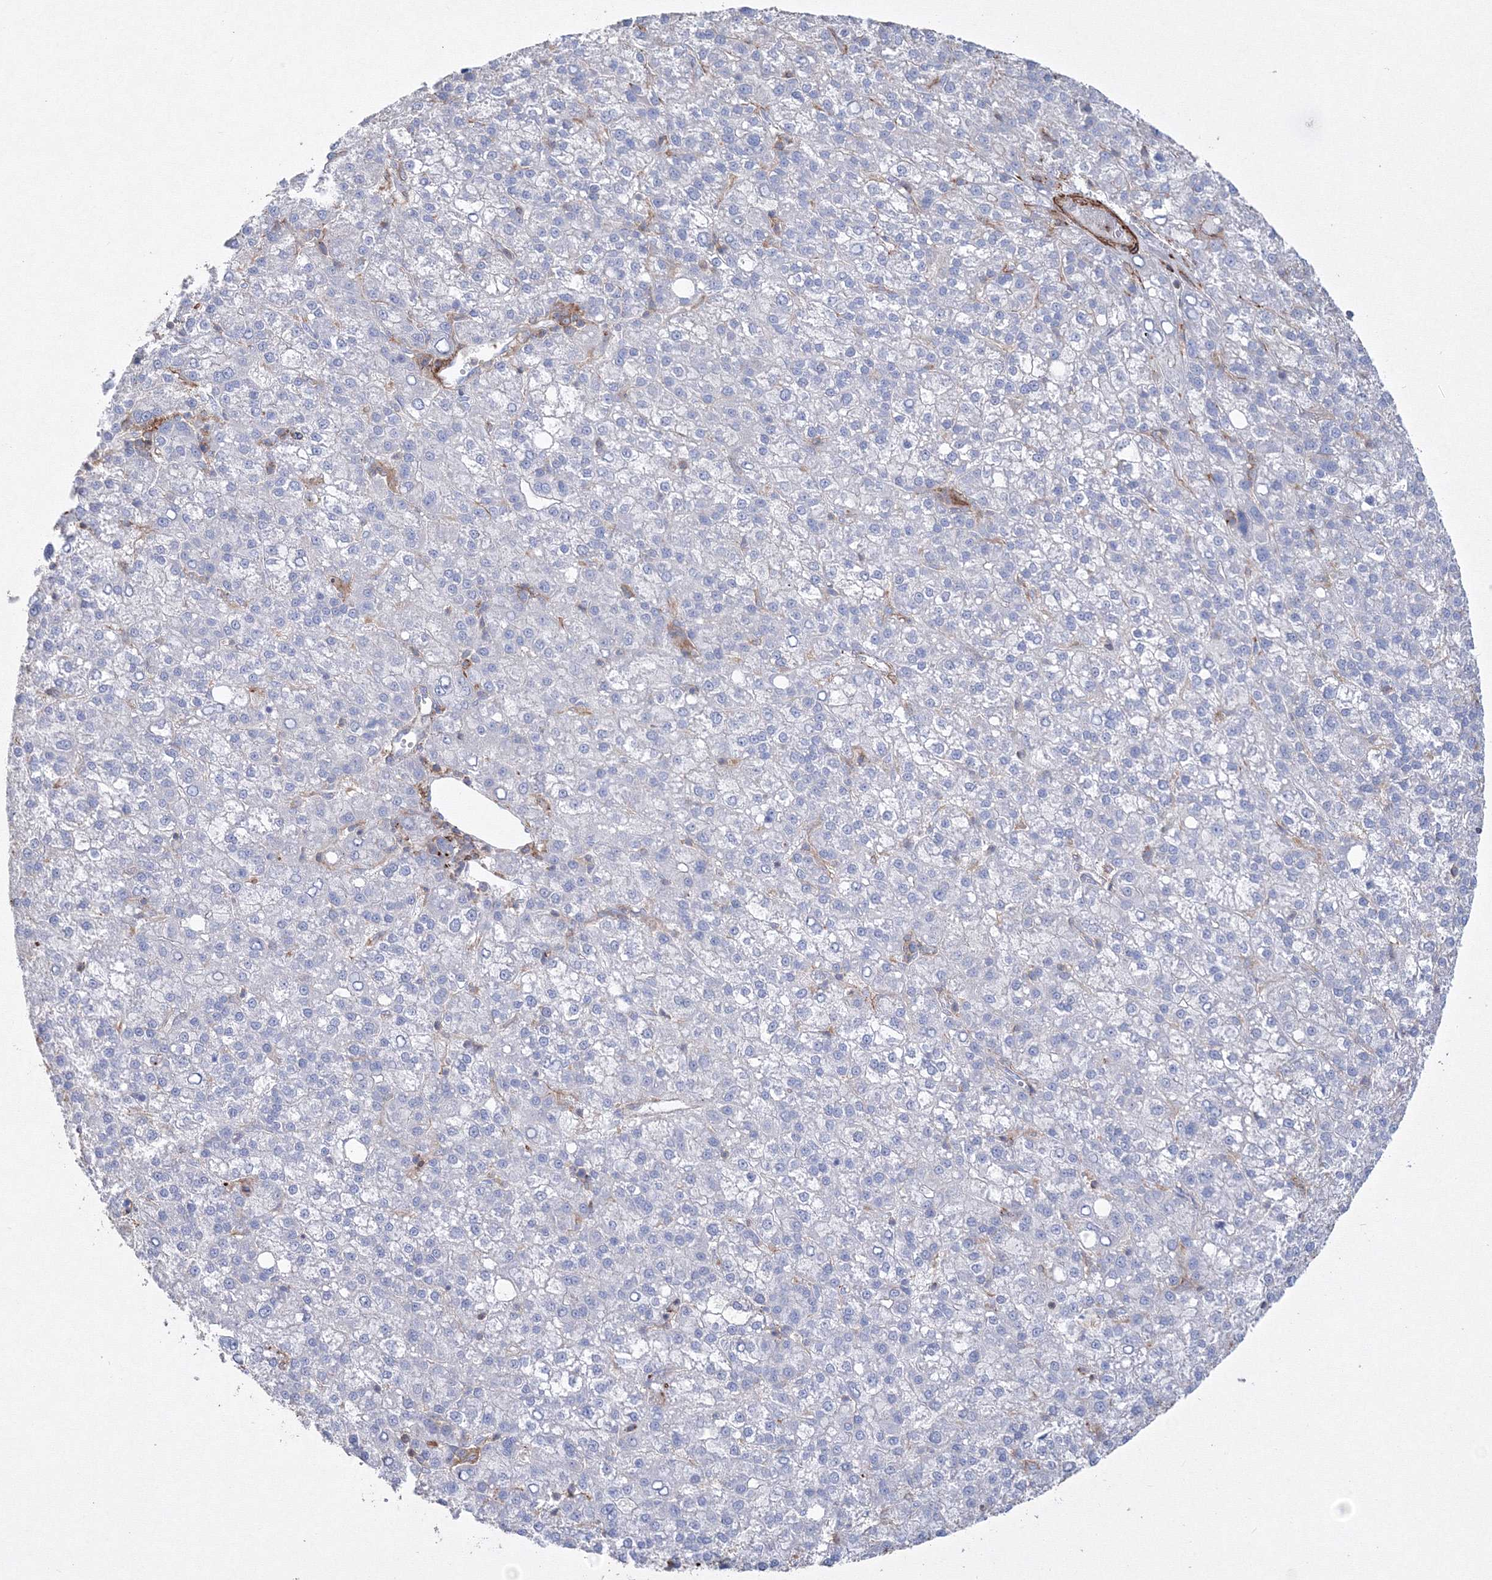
{"staining": {"intensity": "negative", "quantity": "none", "location": "none"}, "tissue": "liver cancer", "cell_type": "Tumor cells", "image_type": "cancer", "snomed": [{"axis": "morphology", "description": "Carcinoma, Hepatocellular, NOS"}, {"axis": "topography", "description": "Liver"}], "caption": "Immunohistochemical staining of liver hepatocellular carcinoma reveals no significant expression in tumor cells.", "gene": "GPR82", "patient": {"sex": "female", "age": 58}}